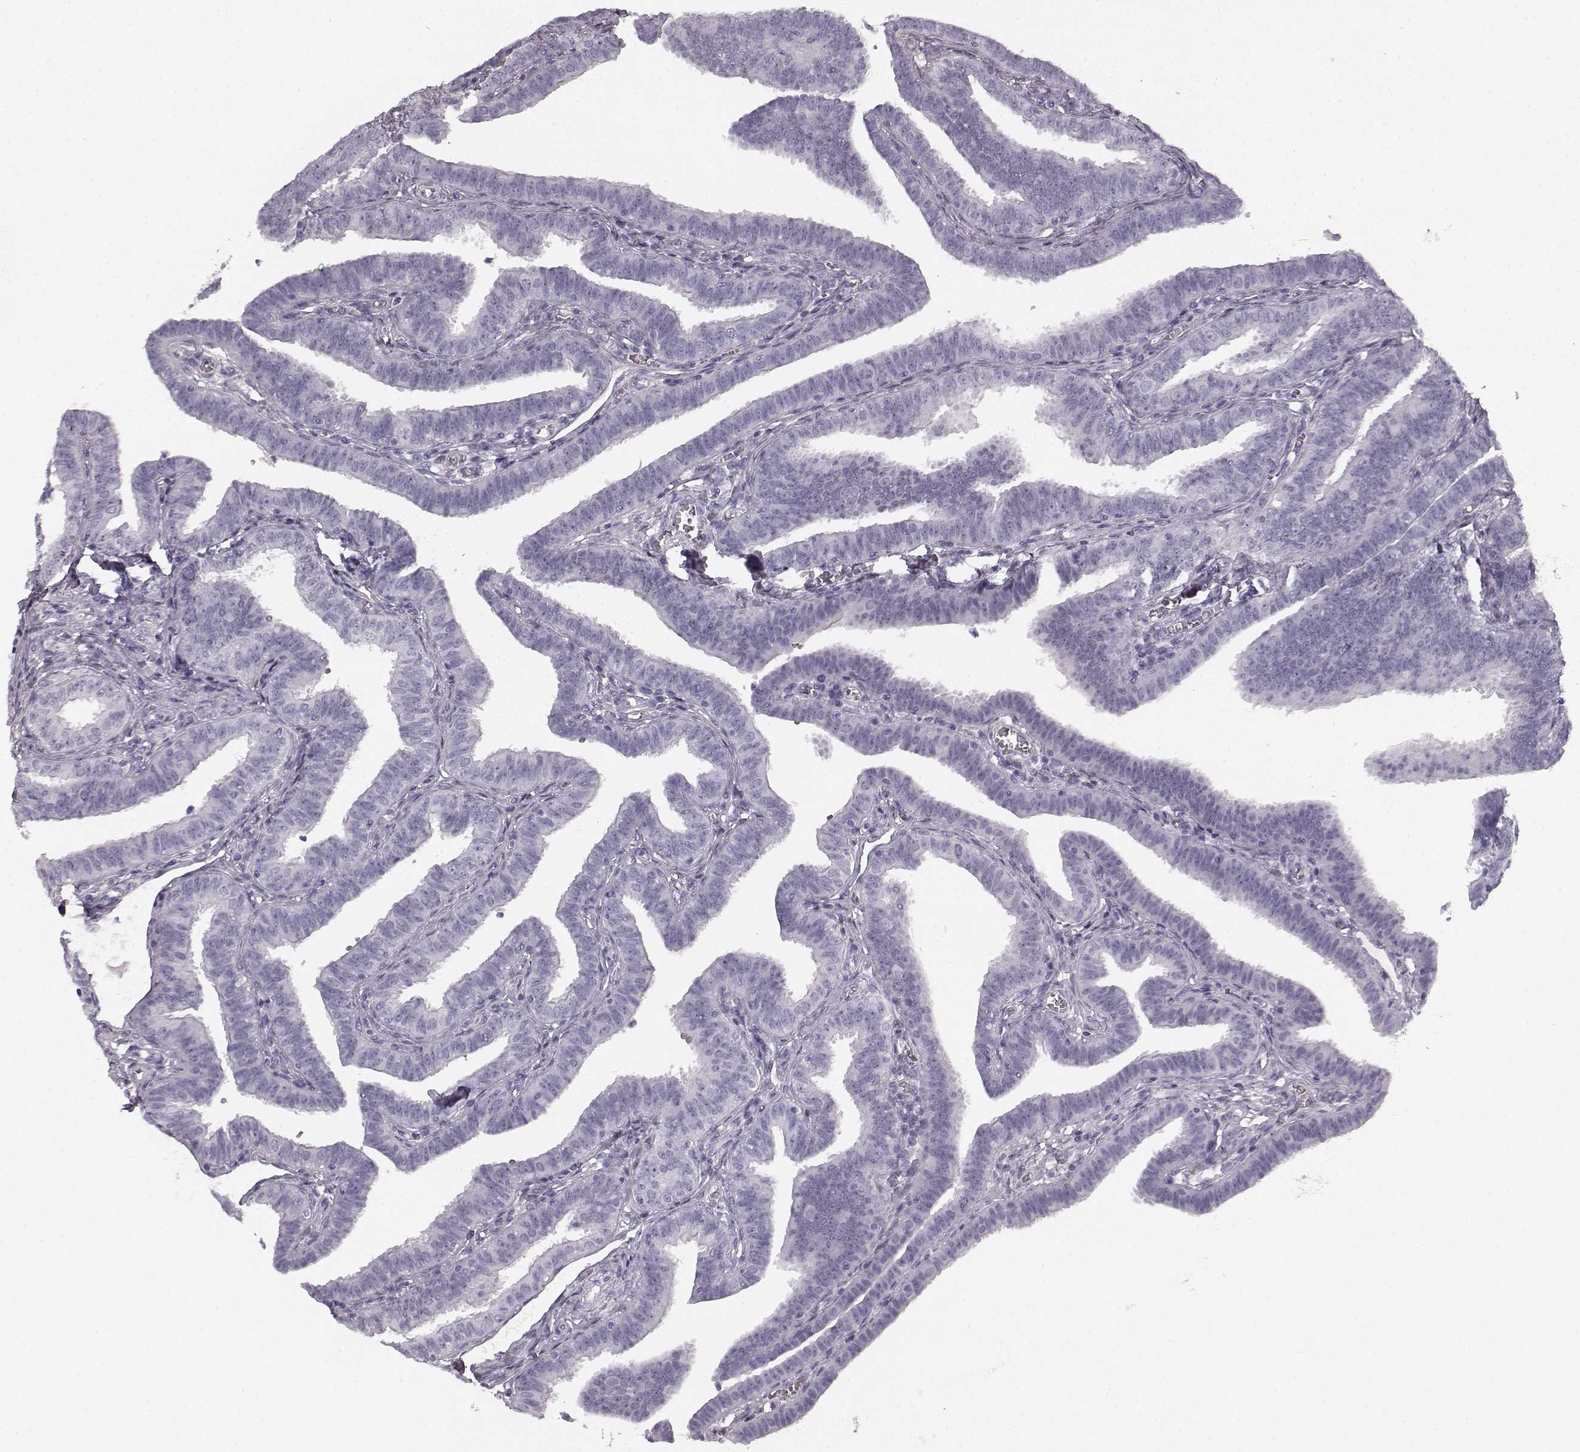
{"staining": {"intensity": "negative", "quantity": "none", "location": "none"}, "tissue": "fallopian tube", "cell_type": "Glandular cells", "image_type": "normal", "snomed": [{"axis": "morphology", "description": "Normal tissue, NOS"}, {"axis": "topography", "description": "Fallopian tube"}], "caption": "IHC histopathology image of normal fallopian tube: human fallopian tube stained with DAB displays no significant protein staining in glandular cells.", "gene": "TMPRSS15", "patient": {"sex": "female", "age": 25}}